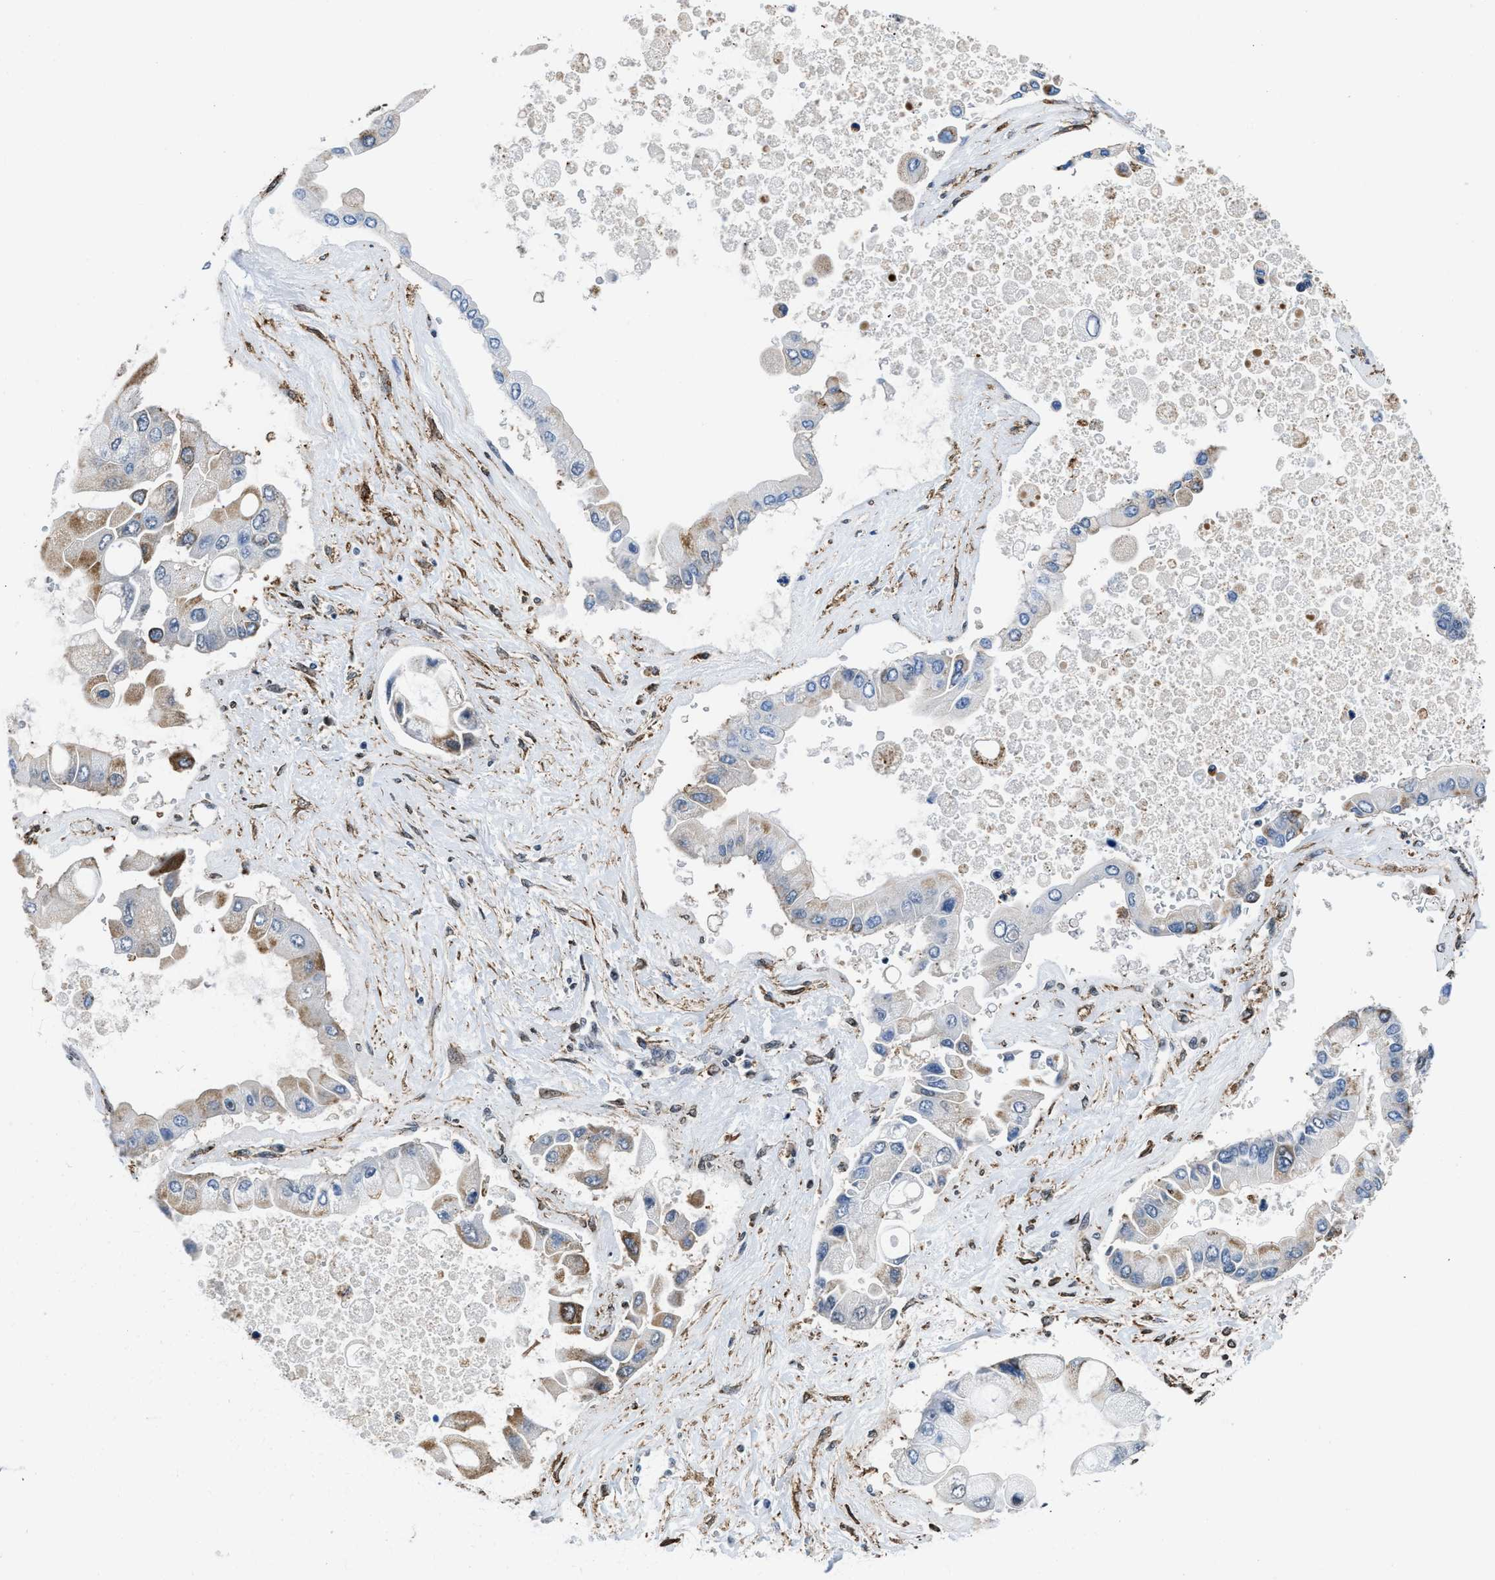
{"staining": {"intensity": "moderate", "quantity": "<25%", "location": "cytoplasmic/membranous"}, "tissue": "liver cancer", "cell_type": "Tumor cells", "image_type": "cancer", "snomed": [{"axis": "morphology", "description": "Cholangiocarcinoma"}, {"axis": "topography", "description": "Liver"}], "caption": "There is low levels of moderate cytoplasmic/membranous positivity in tumor cells of cholangiocarcinoma (liver), as demonstrated by immunohistochemical staining (brown color).", "gene": "HNRNPH2", "patient": {"sex": "male", "age": 50}}